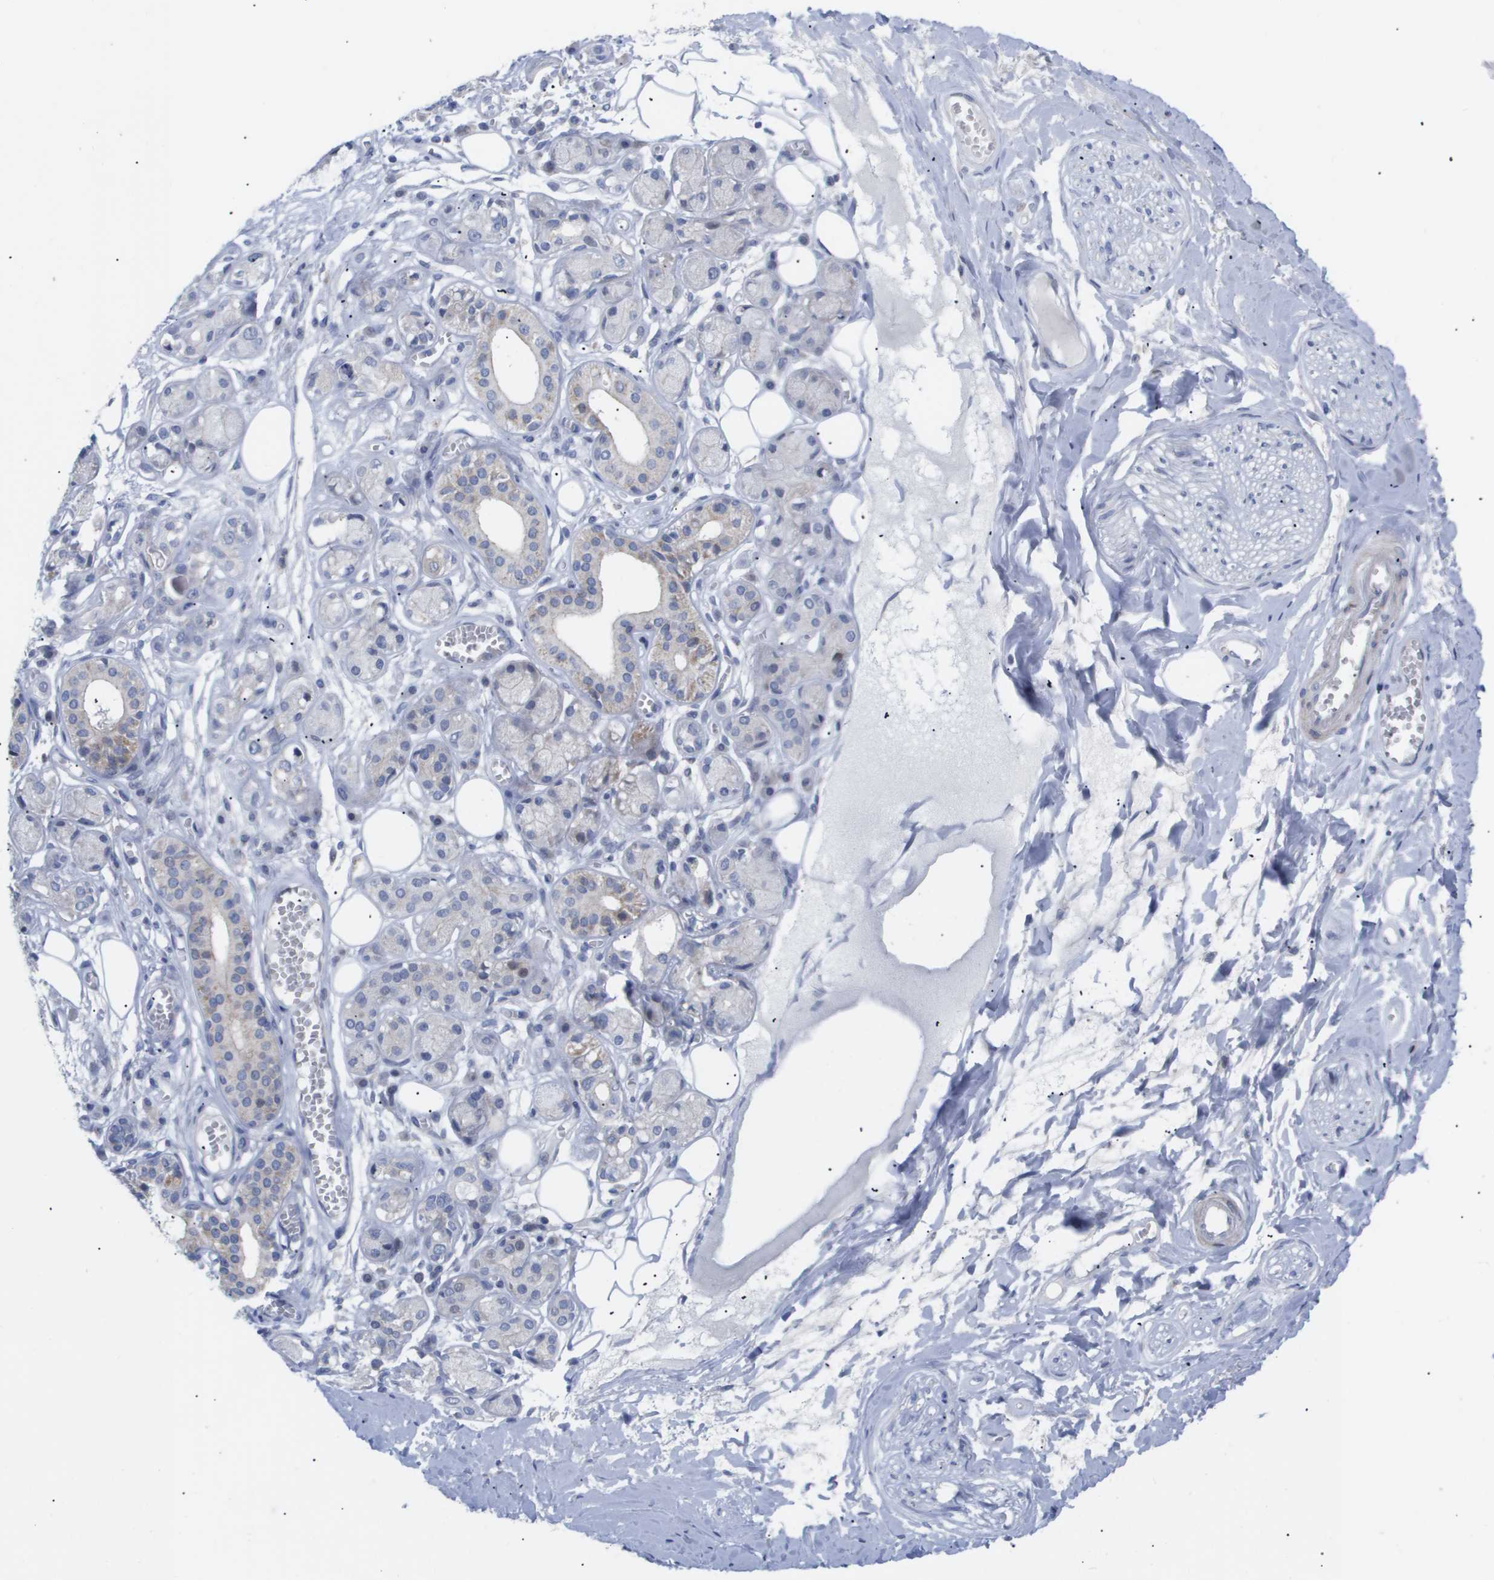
{"staining": {"intensity": "negative", "quantity": "none", "location": "none"}, "tissue": "adipose tissue", "cell_type": "Adipocytes", "image_type": "normal", "snomed": [{"axis": "morphology", "description": "Normal tissue, NOS"}, {"axis": "morphology", "description": "Inflammation, NOS"}, {"axis": "topography", "description": "Salivary gland"}, {"axis": "topography", "description": "Peripheral nerve tissue"}], "caption": "This is an immunohistochemistry (IHC) histopathology image of normal adipose tissue. There is no staining in adipocytes.", "gene": "CAV3", "patient": {"sex": "female", "age": 75}}